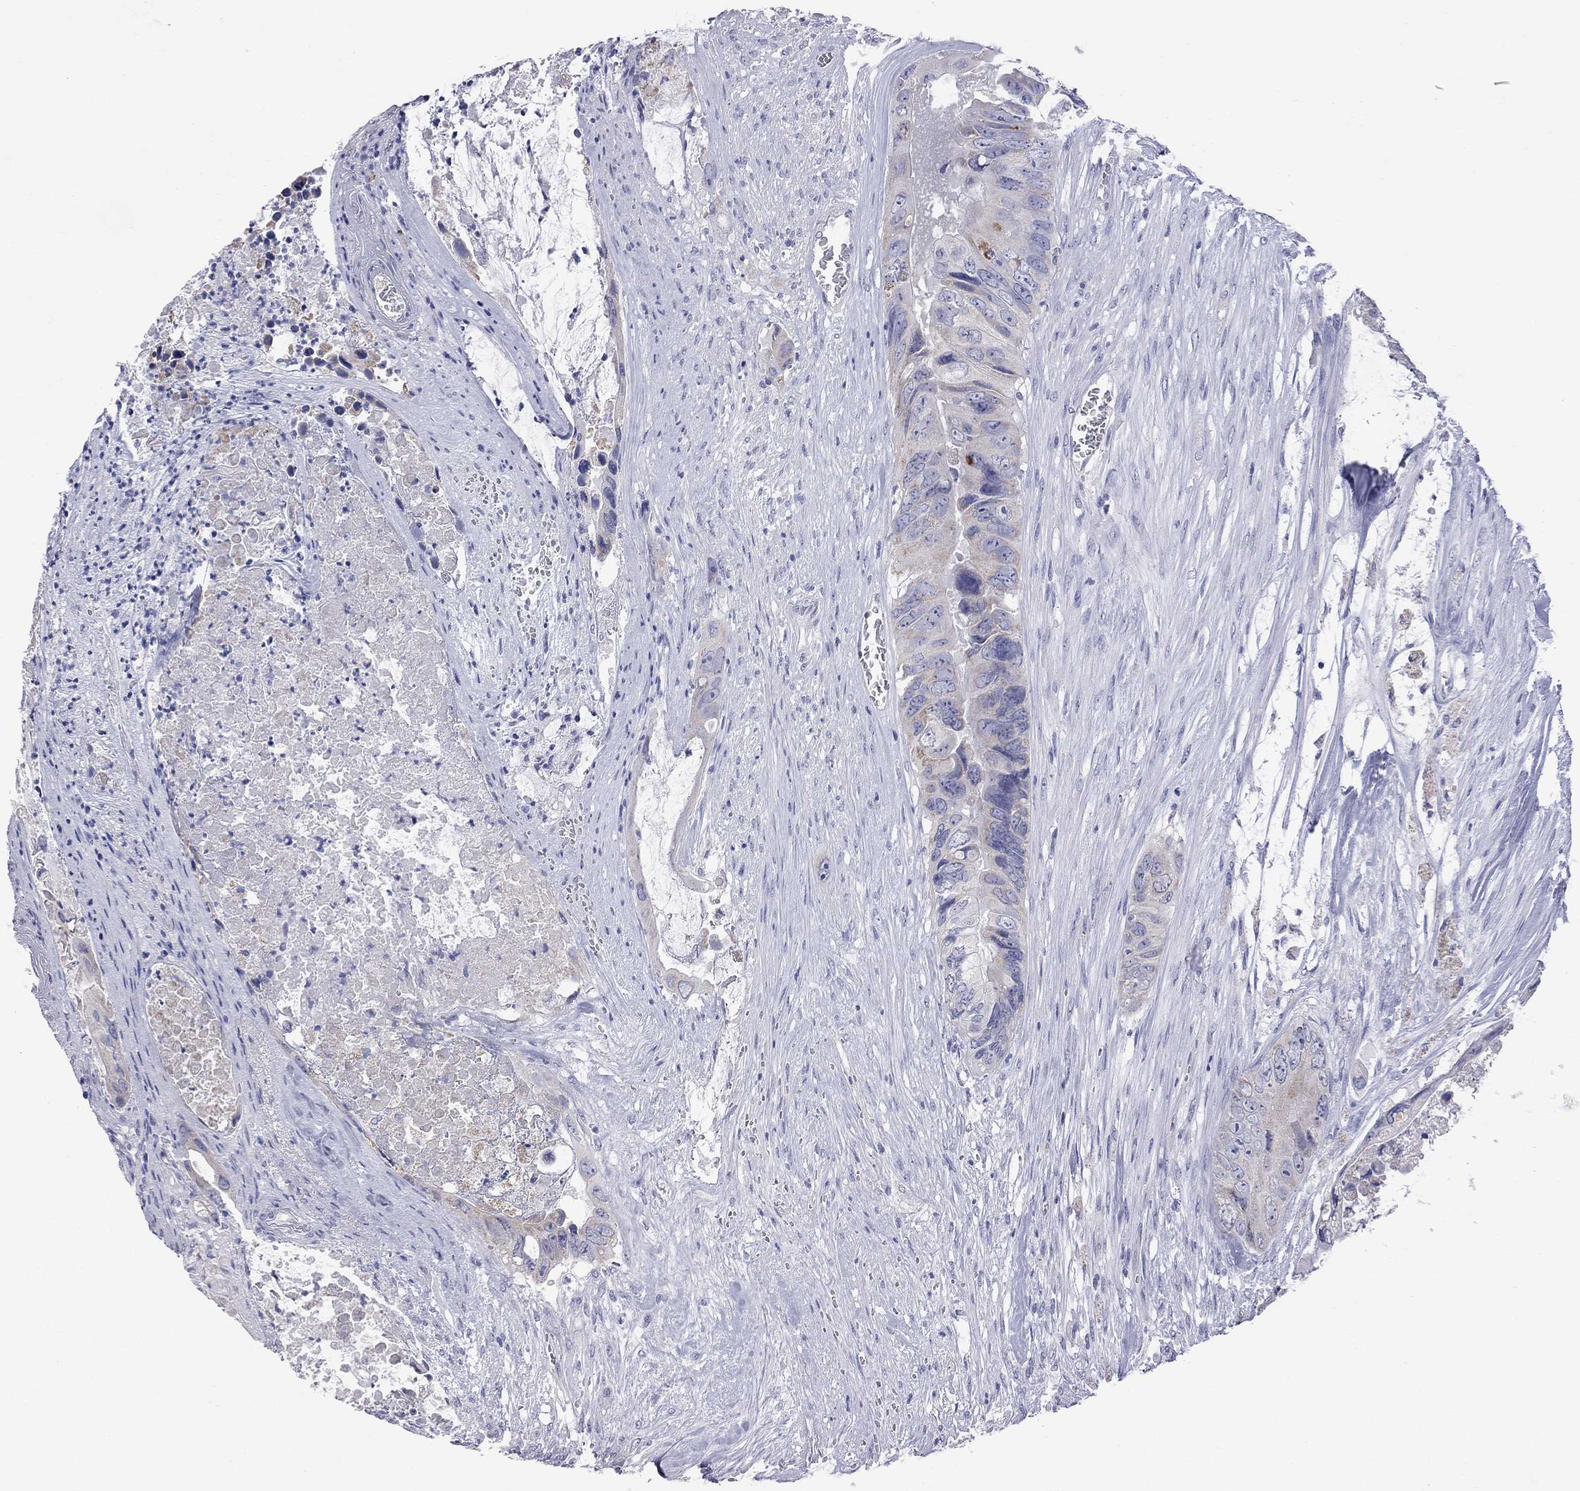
{"staining": {"intensity": "negative", "quantity": "none", "location": "none"}, "tissue": "colorectal cancer", "cell_type": "Tumor cells", "image_type": "cancer", "snomed": [{"axis": "morphology", "description": "Adenocarcinoma, NOS"}, {"axis": "topography", "description": "Rectum"}], "caption": "DAB (3,3'-diaminobenzidine) immunohistochemical staining of colorectal cancer displays no significant positivity in tumor cells.", "gene": "KCND2", "patient": {"sex": "male", "age": 63}}